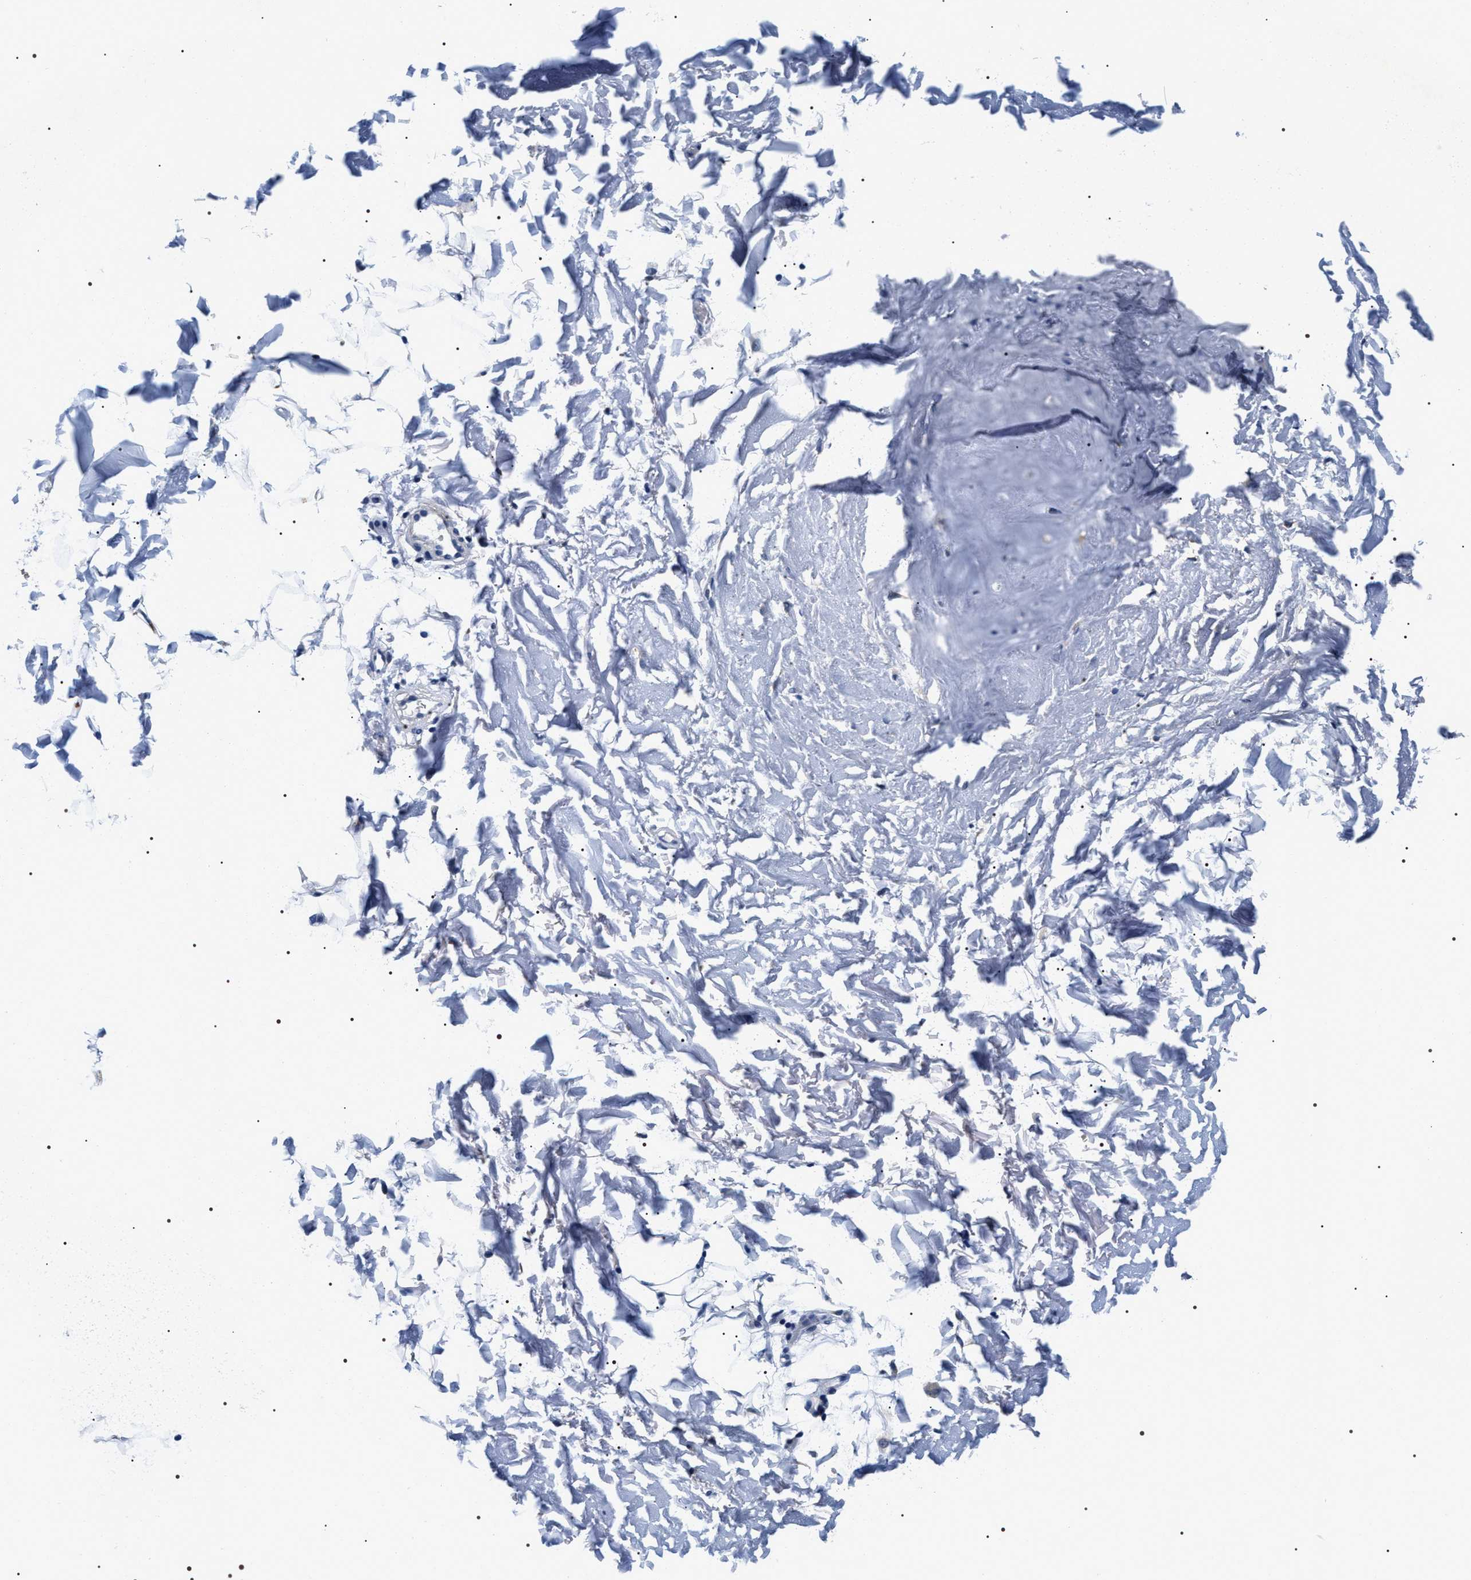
{"staining": {"intensity": "negative", "quantity": "none", "location": "none"}, "tissue": "adipose tissue", "cell_type": "Adipocytes", "image_type": "normal", "snomed": [{"axis": "morphology", "description": "Normal tissue, NOS"}, {"axis": "topography", "description": "Cartilage tissue"}, {"axis": "topography", "description": "Bronchus"}], "caption": "Human adipose tissue stained for a protein using immunohistochemistry (IHC) shows no expression in adipocytes.", "gene": "BAG2", "patient": {"sex": "female", "age": 73}}